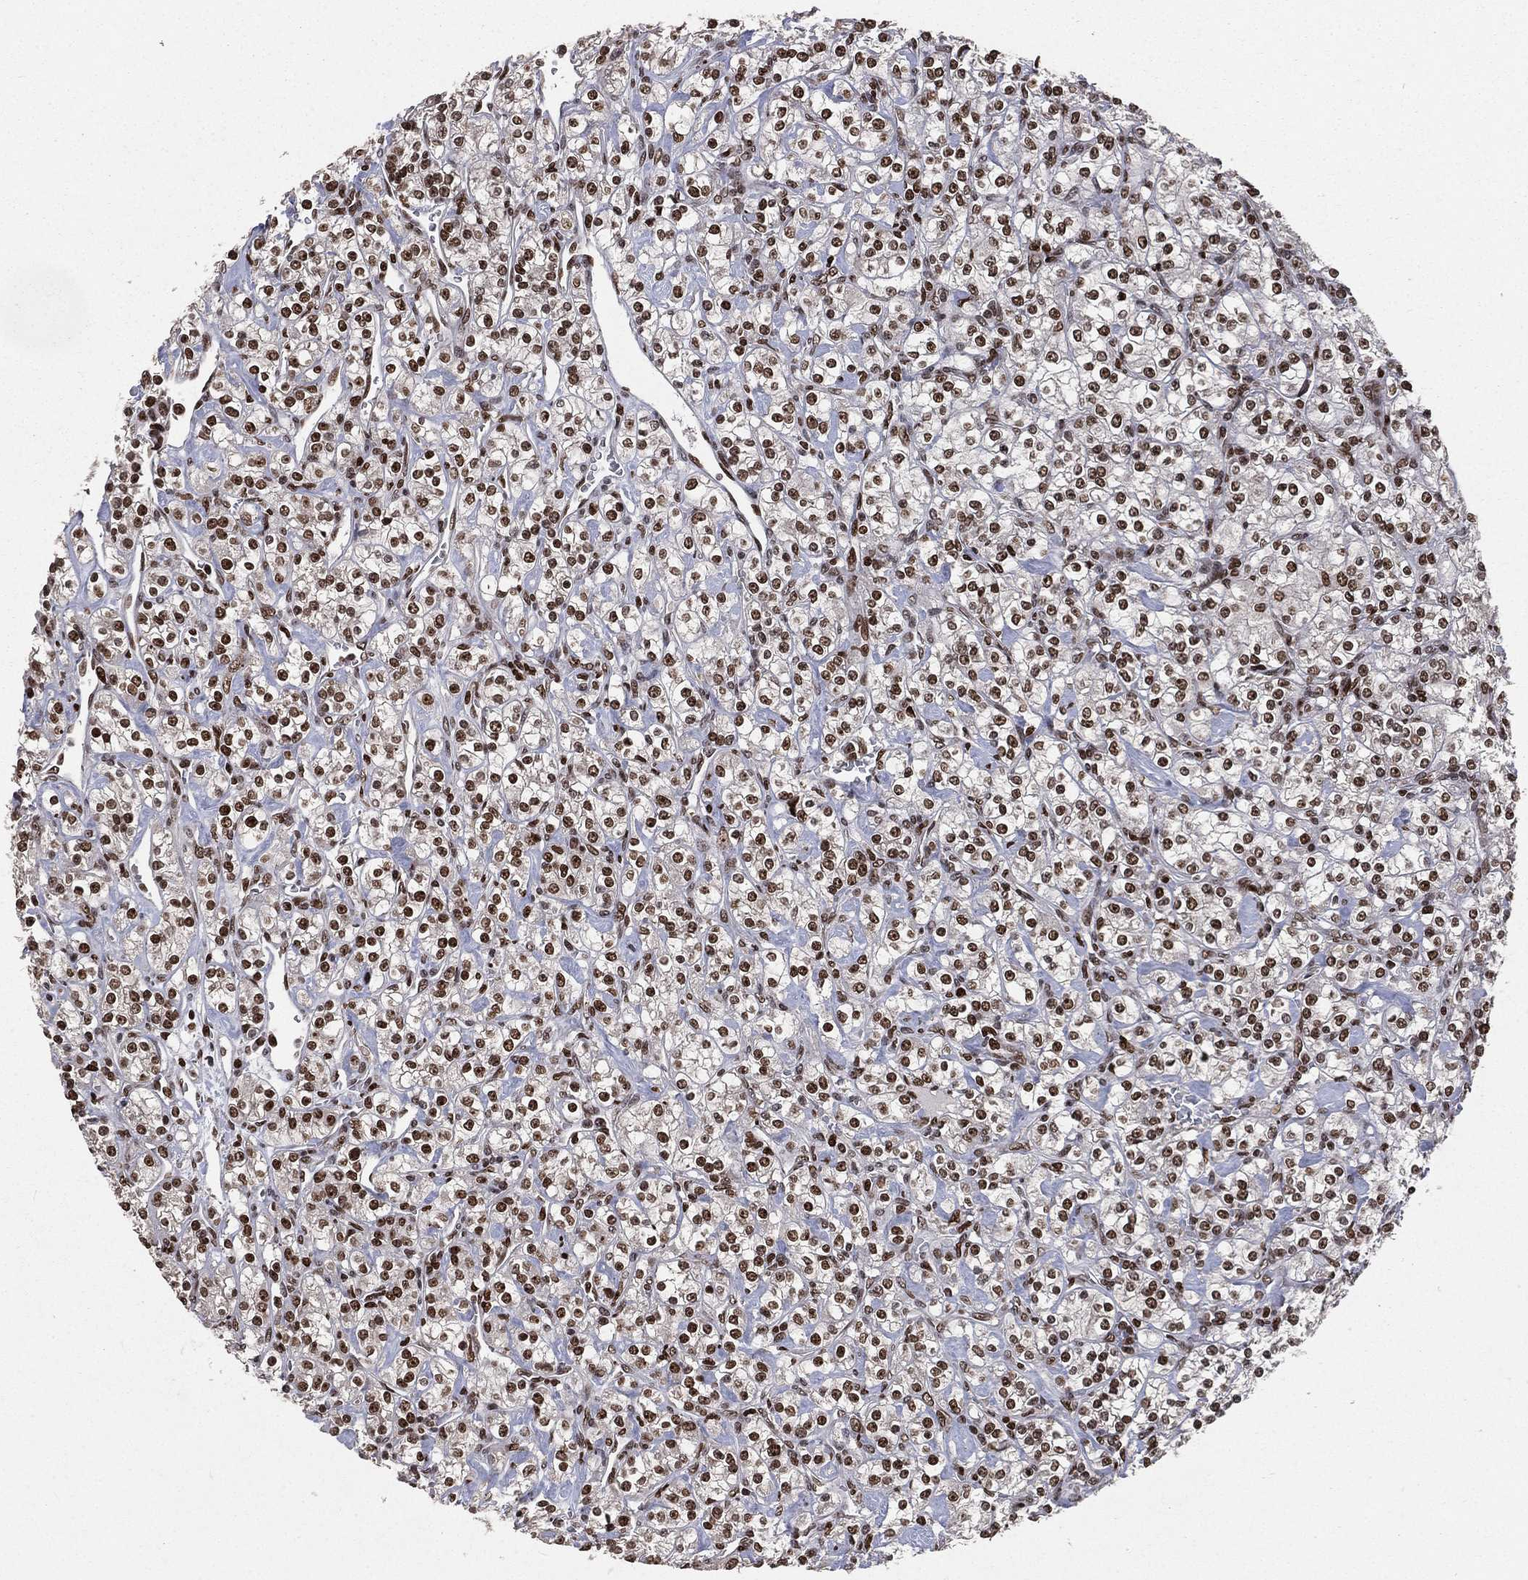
{"staining": {"intensity": "strong", "quantity": ">75%", "location": "nuclear"}, "tissue": "renal cancer", "cell_type": "Tumor cells", "image_type": "cancer", "snomed": [{"axis": "morphology", "description": "Adenocarcinoma, NOS"}, {"axis": "topography", "description": "Kidney"}], "caption": "A high-resolution histopathology image shows immunohistochemistry staining of renal cancer, which displays strong nuclear staining in about >75% of tumor cells.", "gene": "POLB", "patient": {"sex": "male", "age": 77}}